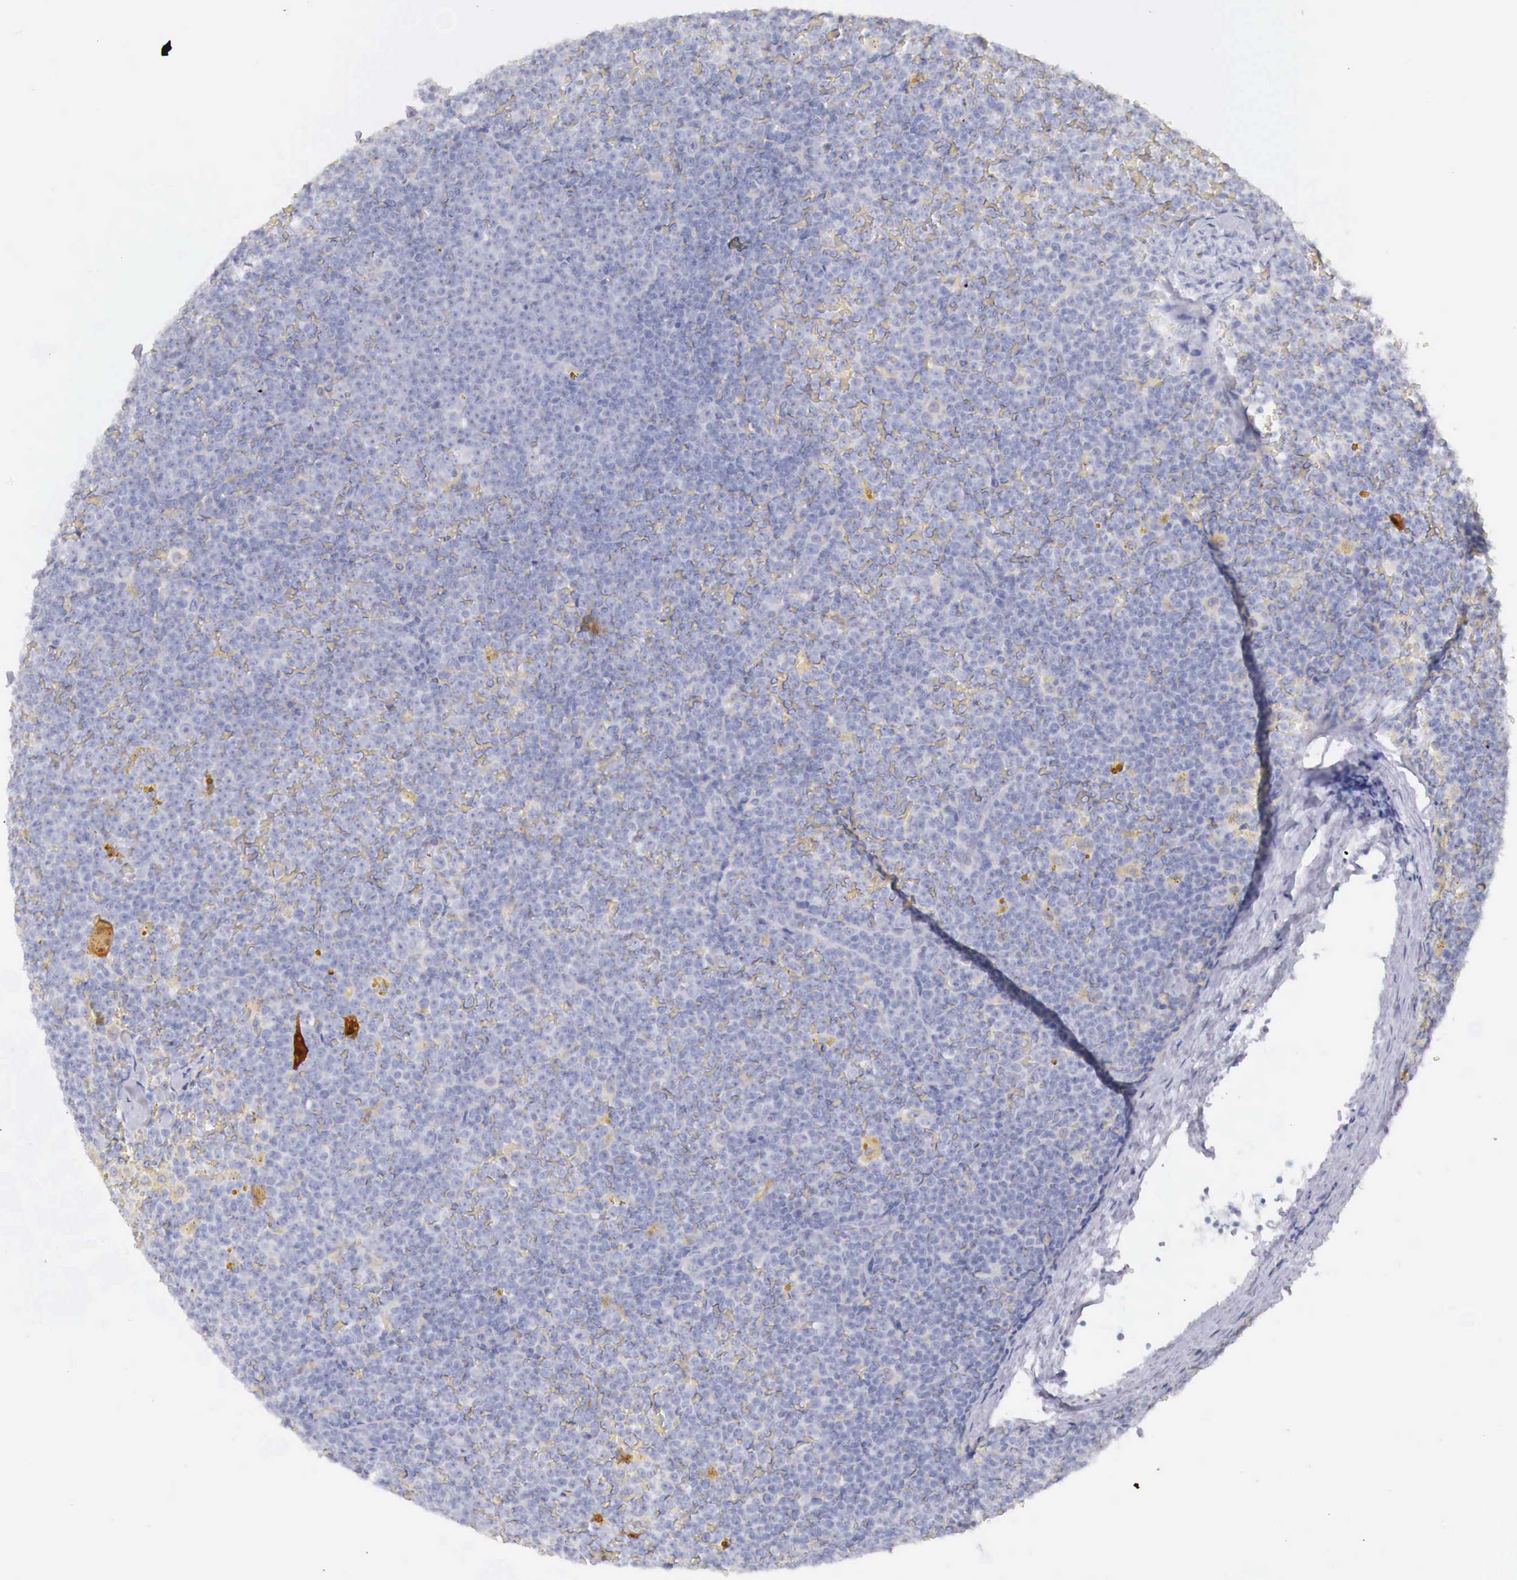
{"staining": {"intensity": "negative", "quantity": "none", "location": "none"}, "tissue": "lymphoma", "cell_type": "Tumor cells", "image_type": "cancer", "snomed": [{"axis": "morphology", "description": "Malignant lymphoma, non-Hodgkin's type, Low grade"}, {"axis": "topography", "description": "Lymph node"}], "caption": "A photomicrograph of malignant lymphoma, non-Hodgkin's type (low-grade) stained for a protein demonstrates no brown staining in tumor cells. (Stains: DAB immunohistochemistry (IHC) with hematoxylin counter stain, Microscopy: brightfield microscopy at high magnification).", "gene": "ITIH6", "patient": {"sex": "male", "age": 50}}